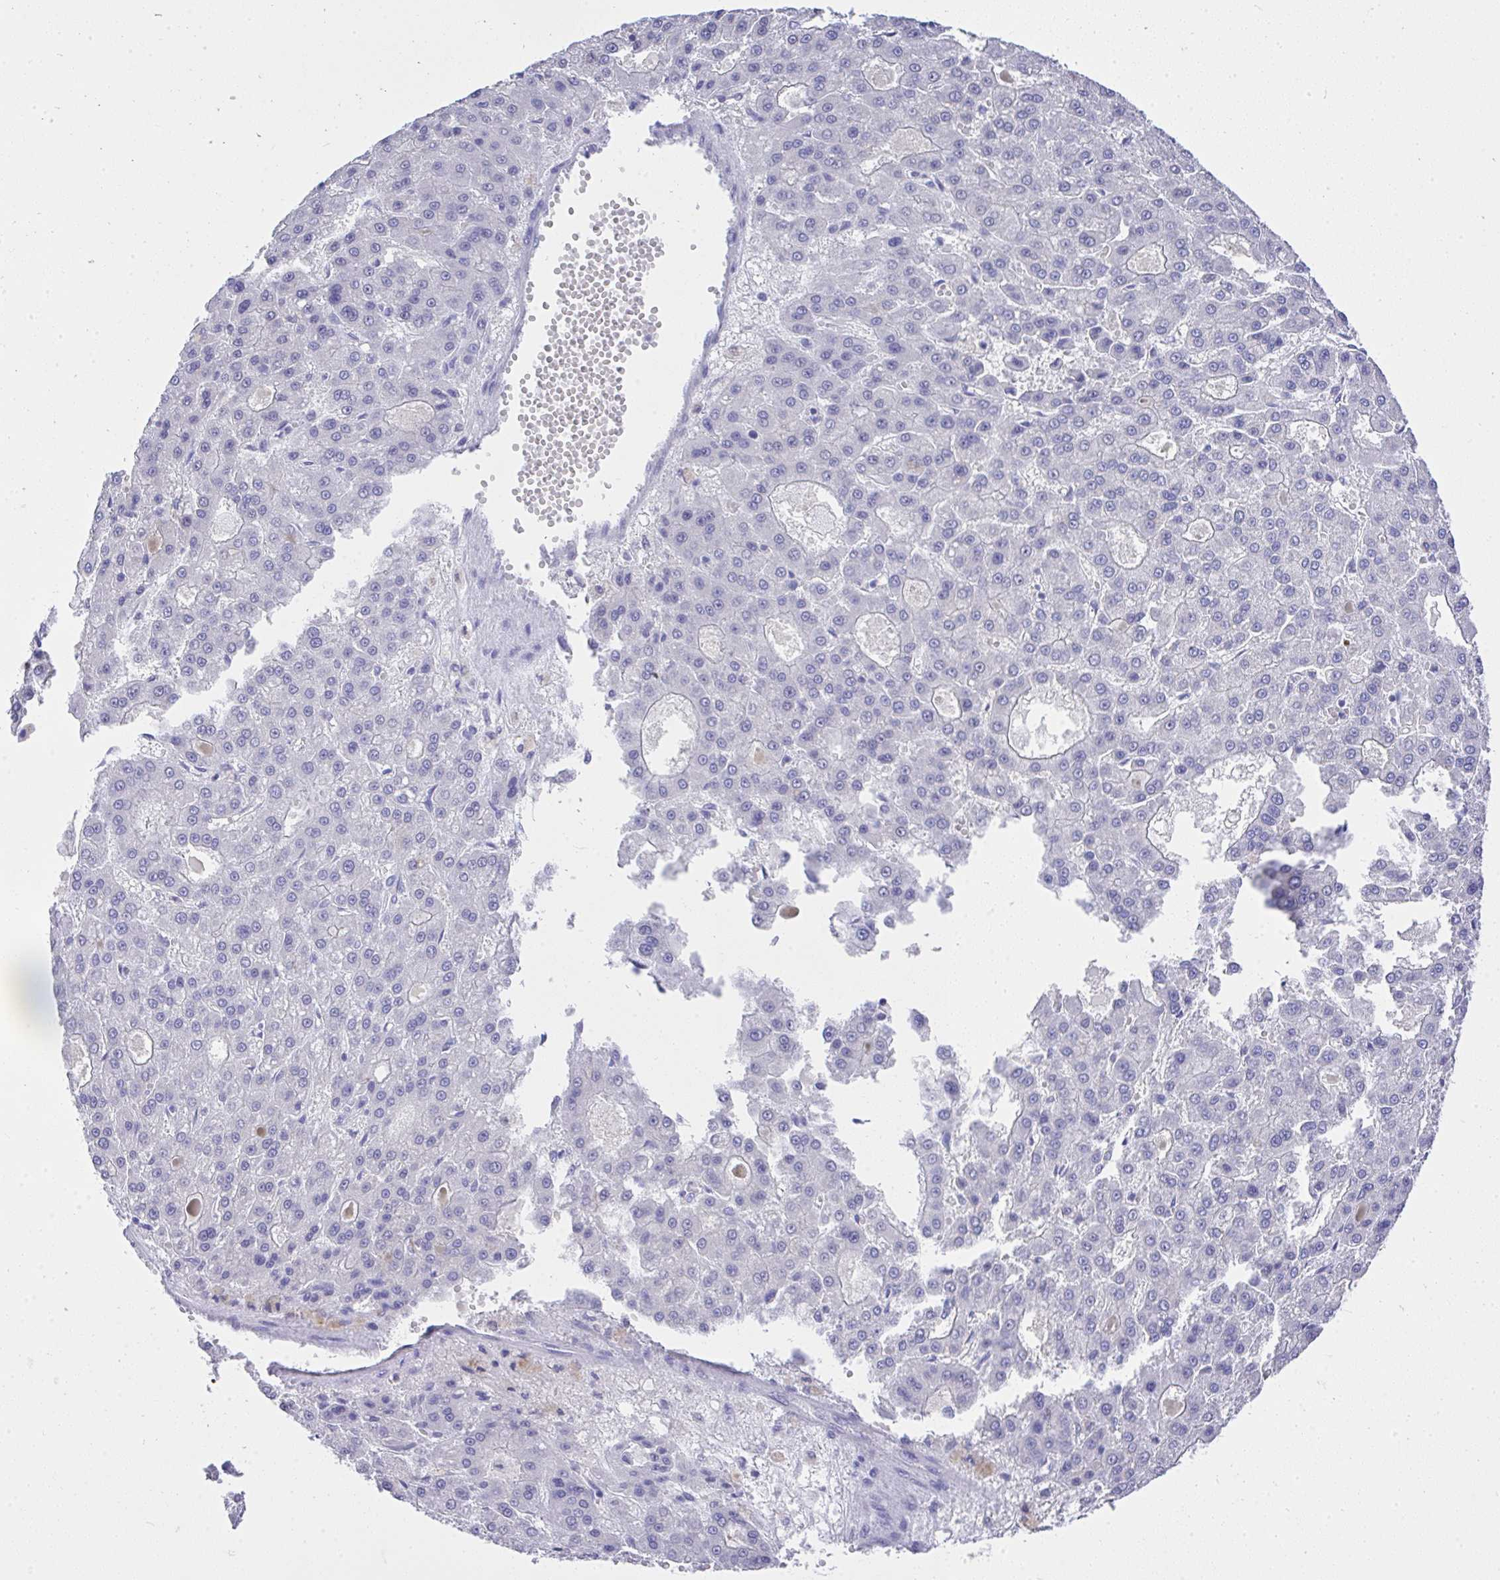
{"staining": {"intensity": "negative", "quantity": "none", "location": "none"}, "tissue": "liver cancer", "cell_type": "Tumor cells", "image_type": "cancer", "snomed": [{"axis": "morphology", "description": "Carcinoma, Hepatocellular, NOS"}, {"axis": "topography", "description": "Liver"}], "caption": "Immunohistochemical staining of human liver cancer (hepatocellular carcinoma) reveals no significant staining in tumor cells.", "gene": "MS4A12", "patient": {"sex": "male", "age": 70}}